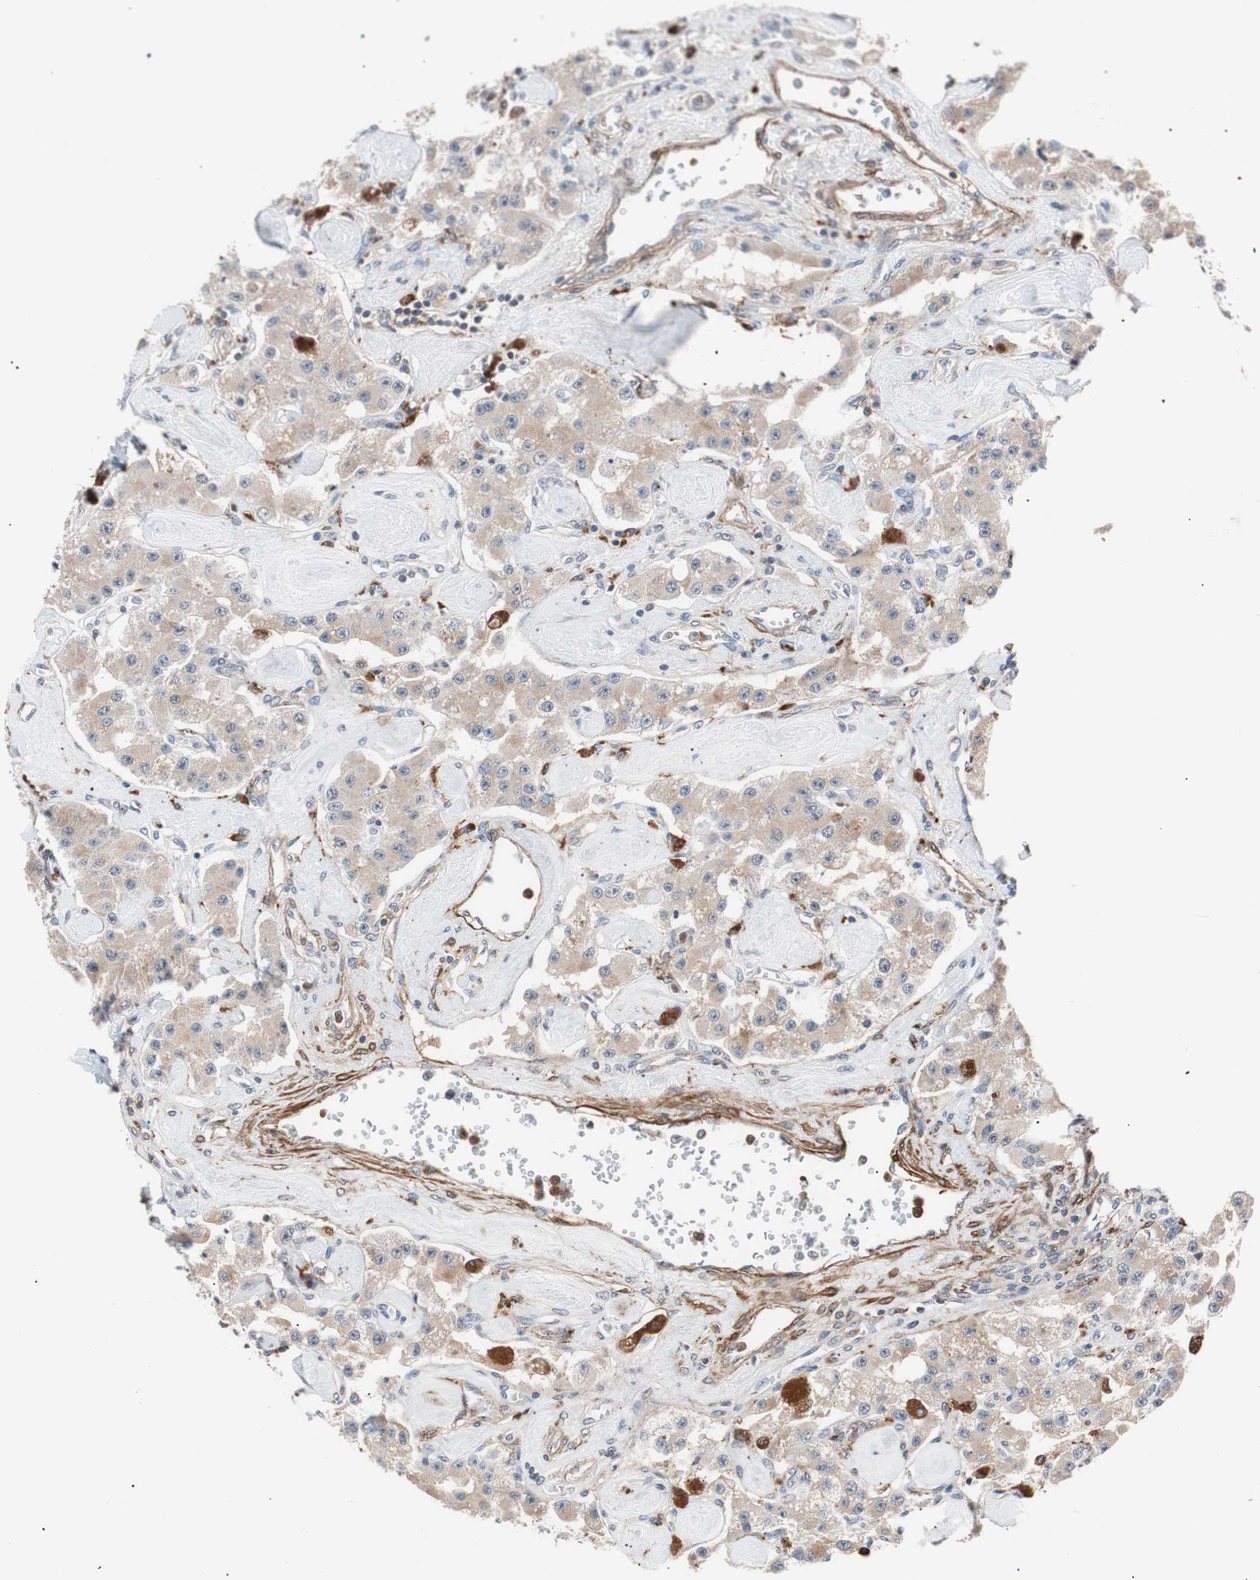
{"staining": {"intensity": "weak", "quantity": ">75%", "location": "cytoplasmic/membranous"}, "tissue": "carcinoid", "cell_type": "Tumor cells", "image_type": "cancer", "snomed": [{"axis": "morphology", "description": "Carcinoid, malignant, NOS"}, {"axis": "topography", "description": "Pancreas"}], "caption": "Carcinoid stained for a protein reveals weak cytoplasmic/membranous positivity in tumor cells. The protein is stained brown, and the nuclei are stained in blue (DAB (3,3'-diaminobenzidine) IHC with brightfield microscopy, high magnification).", "gene": "LITAF", "patient": {"sex": "male", "age": 41}}